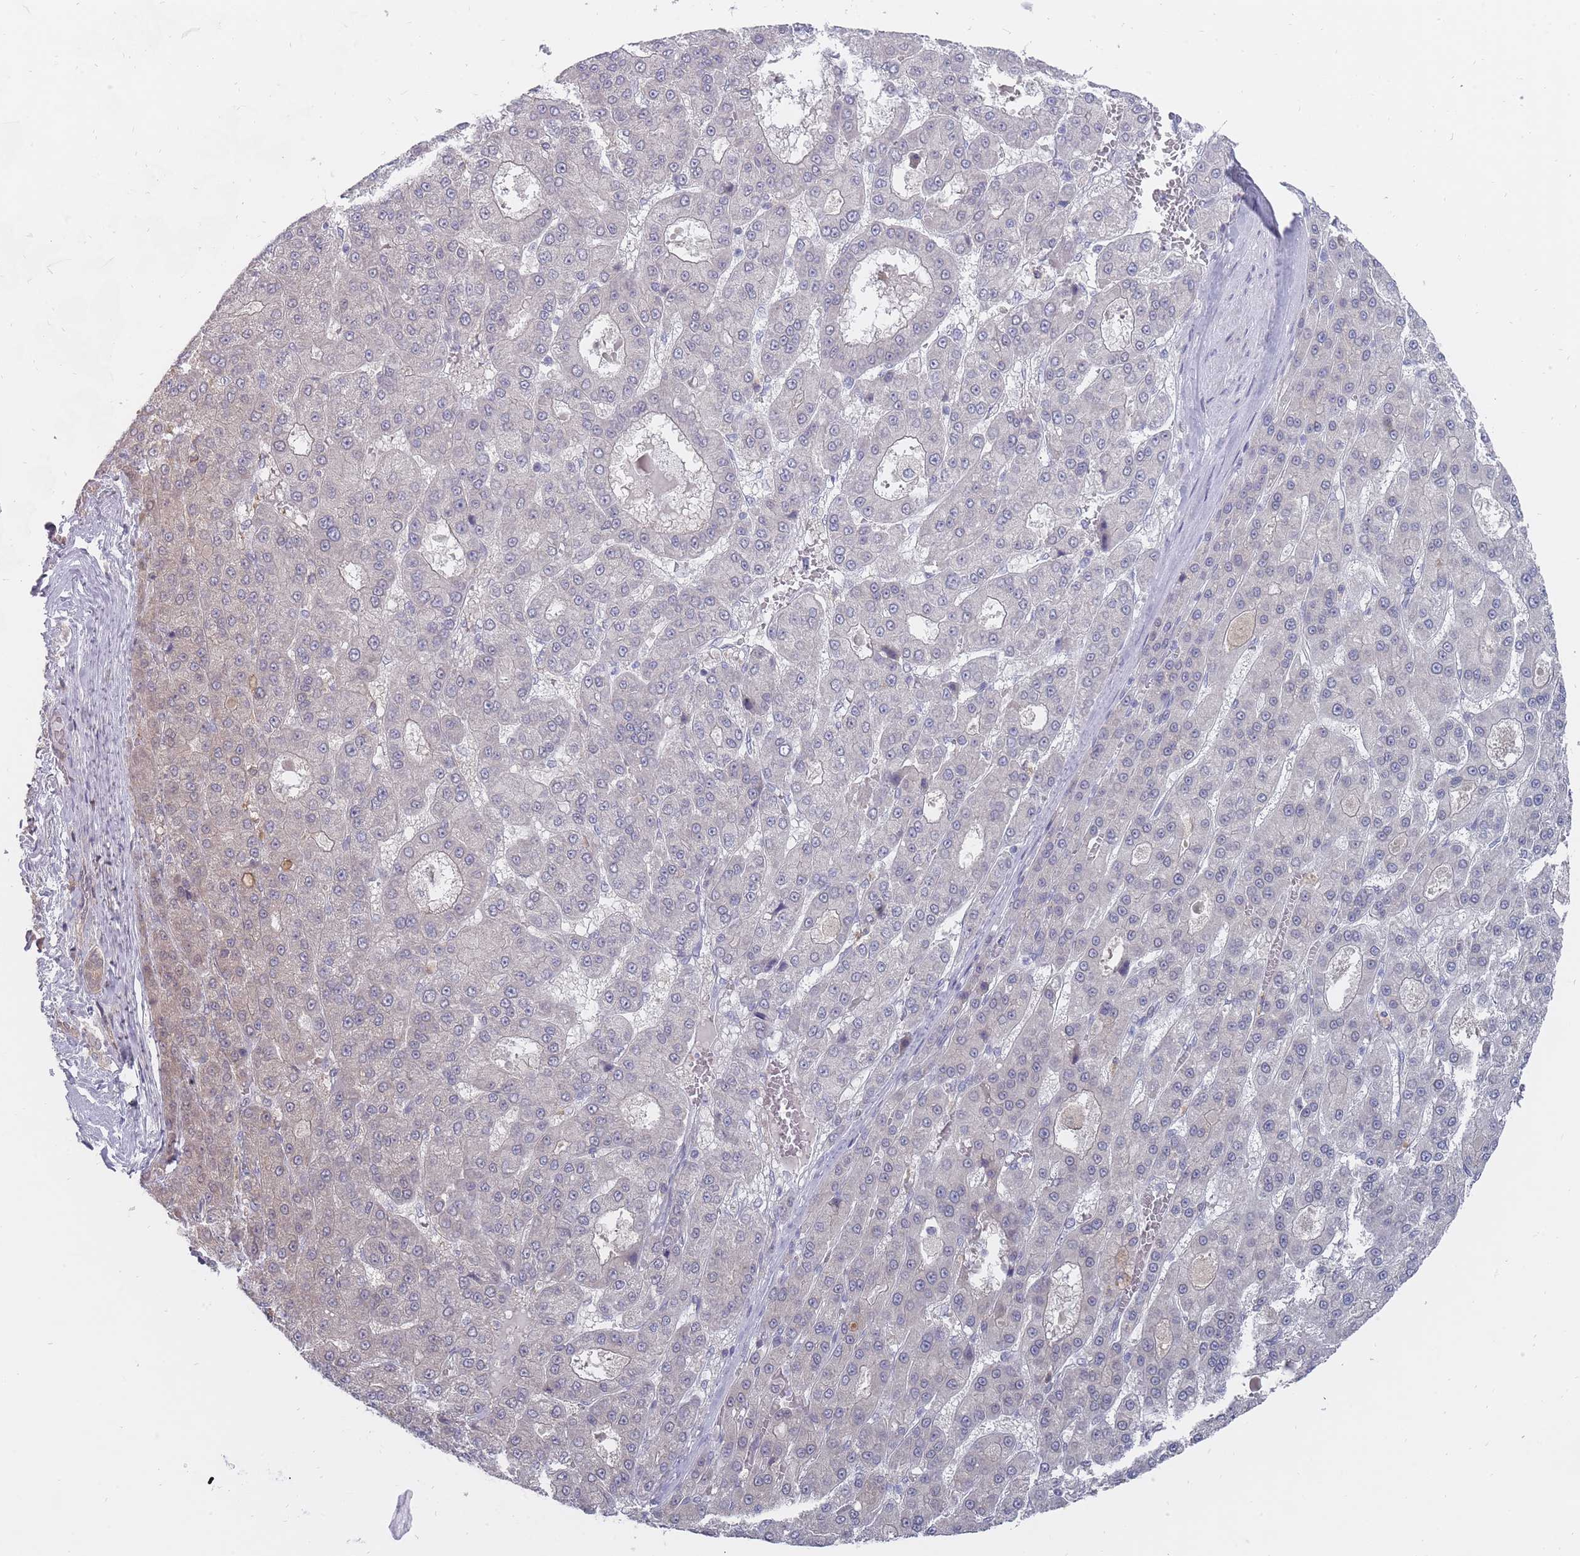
{"staining": {"intensity": "weak", "quantity": "<25%", "location": "cytoplasmic/membranous"}, "tissue": "liver cancer", "cell_type": "Tumor cells", "image_type": "cancer", "snomed": [{"axis": "morphology", "description": "Carcinoma, Hepatocellular, NOS"}, {"axis": "topography", "description": "Liver"}], "caption": "Immunohistochemistry (IHC) of liver cancer demonstrates no expression in tumor cells.", "gene": "GINS1", "patient": {"sex": "male", "age": 70}}